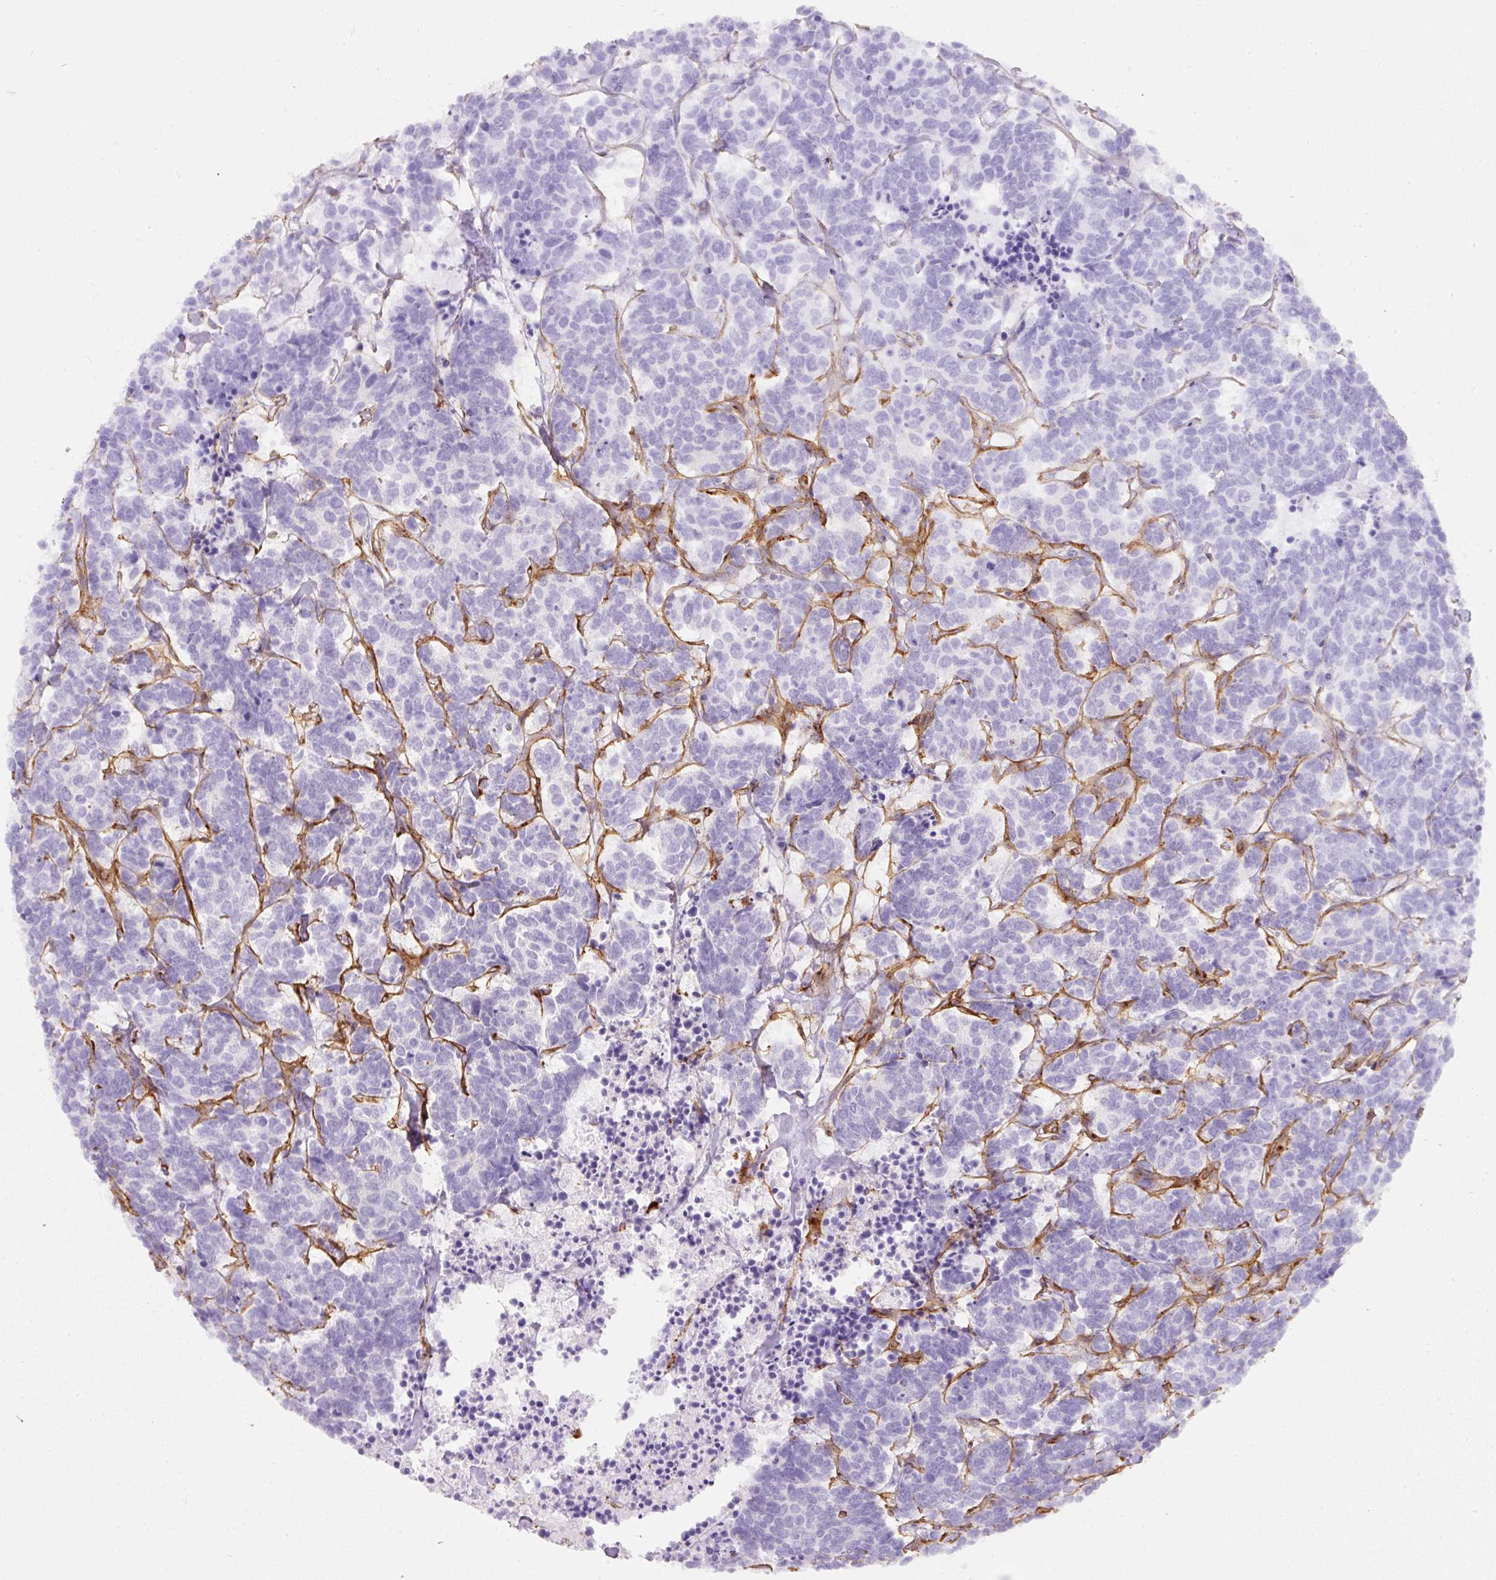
{"staining": {"intensity": "negative", "quantity": "none", "location": "none"}, "tissue": "carcinoid", "cell_type": "Tumor cells", "image_type": "cancer", "snomed": [{"axis": "morphology", "description": "Carcinoma, NOS"}, {"axis": "morphology", "description": "Carcinoid, malignant, NOS"}, {"axis": "topography", "description": "Urinary bladder"}], "caption": "There is no significant positivity in tumor cells of malignant carcinoid. Brightfield microscopy of immunohistochemistry stained with DAB (brown) and hematoxylin (blue), captured at high magnification.", "gene": "LOXL4", "patient": {"sex": "male", "age": 57}}